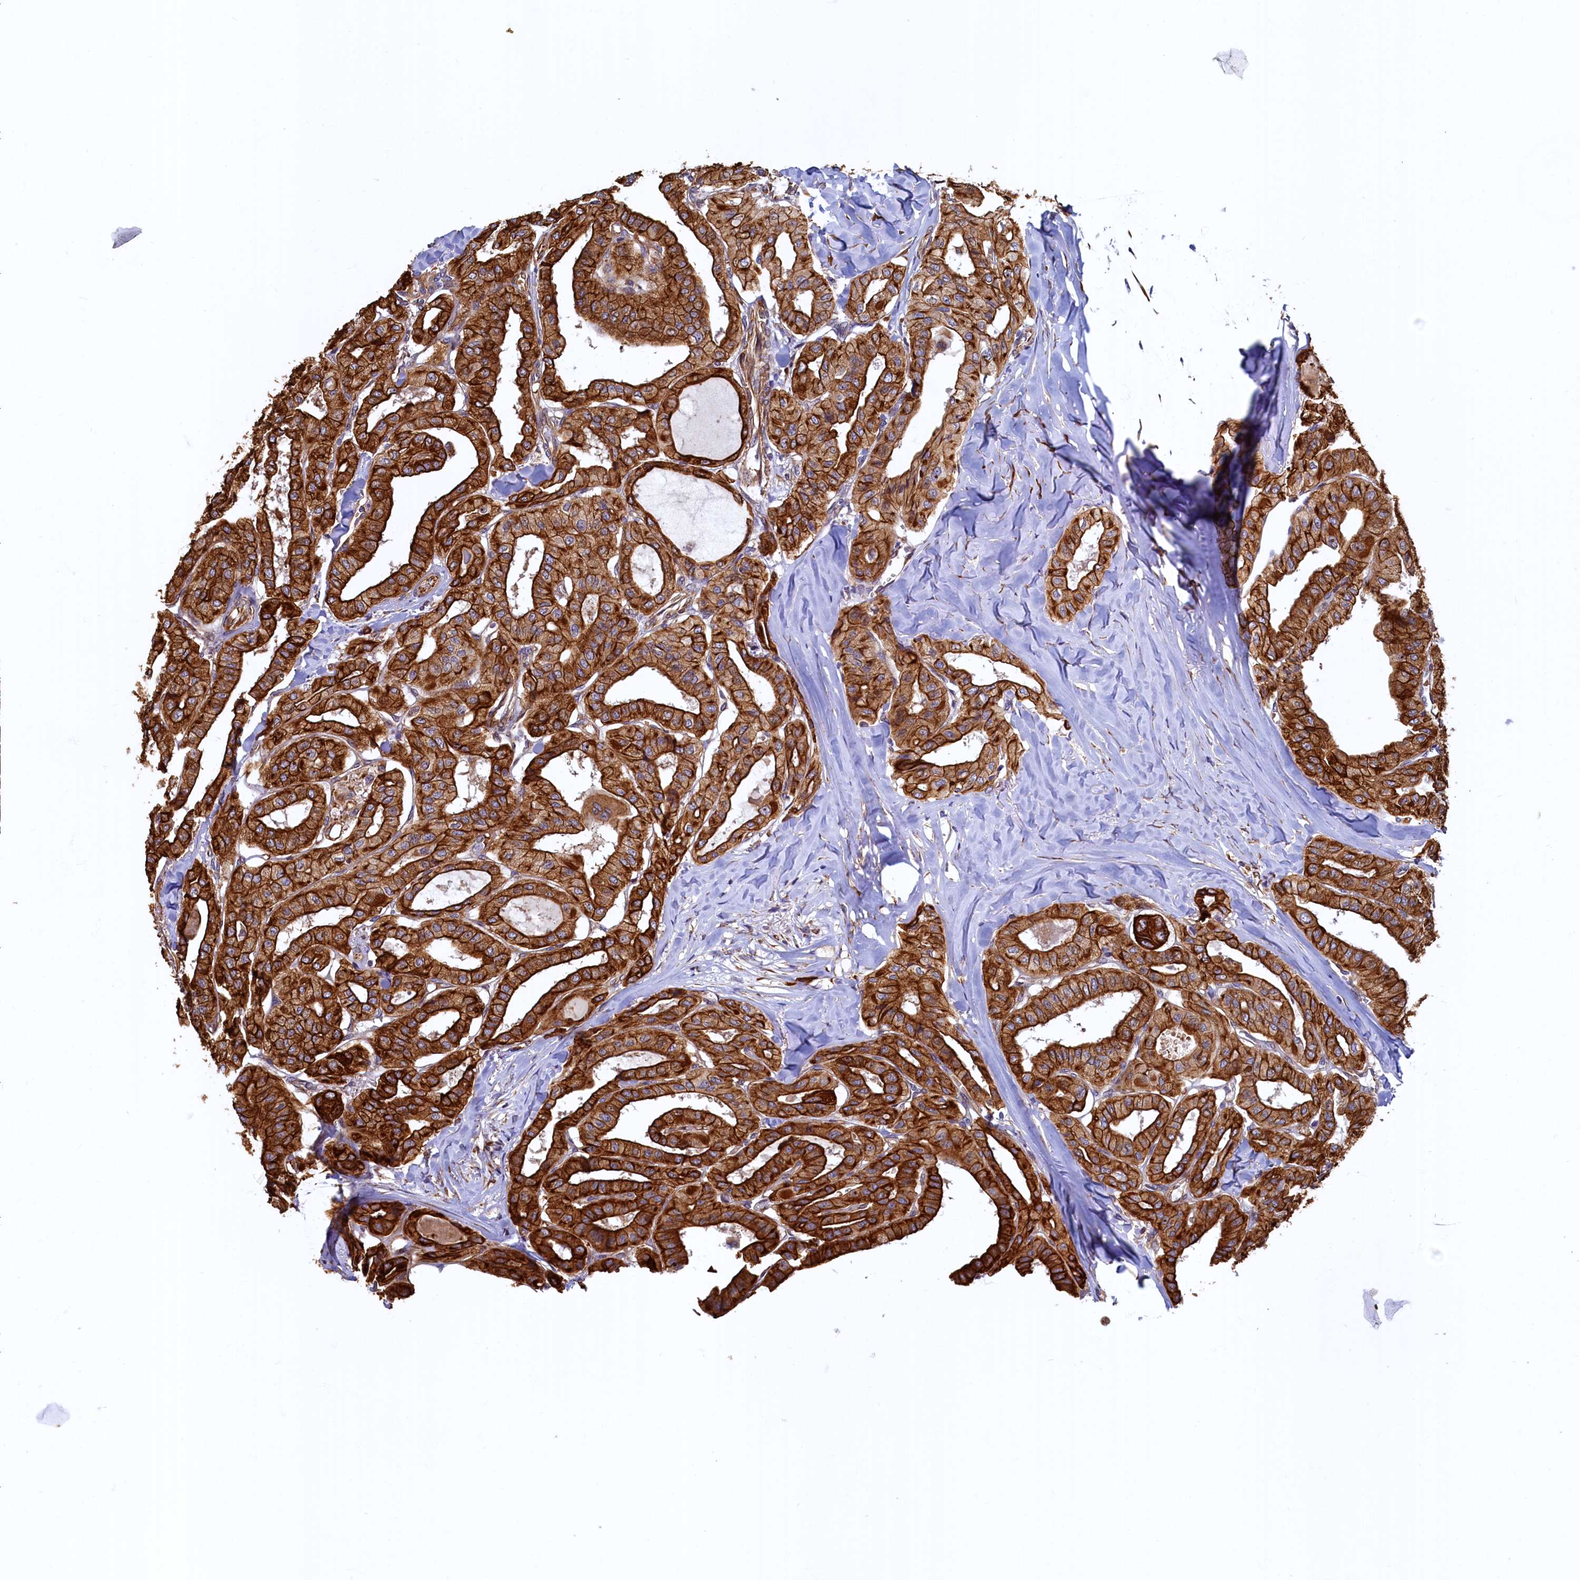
{"staining": {"intensity": "strong", "quantity": ">75%", "location": "cytoplasmic/membranous"}, "tissue": "thyroid cancer", "cell_type": "Tumor cells", "image_type": "cancer", "snomed": [{"axis": "morphology", "description": "Papillary adenocarcinoma, NOS"}, {"axis": "topography", "description": "Thyroid gland"}], "caption": "An immunohistochemistry (IHC) image of neoplastic tissue is shown. Protein staining in brown highlights strong cytoplasmic/membranous positivity in thyroid cancer (papillary adenocarcinoma) within tumor cells.", "gene": "LRRC57", "patient": {"sex": "female", "age": 59}}